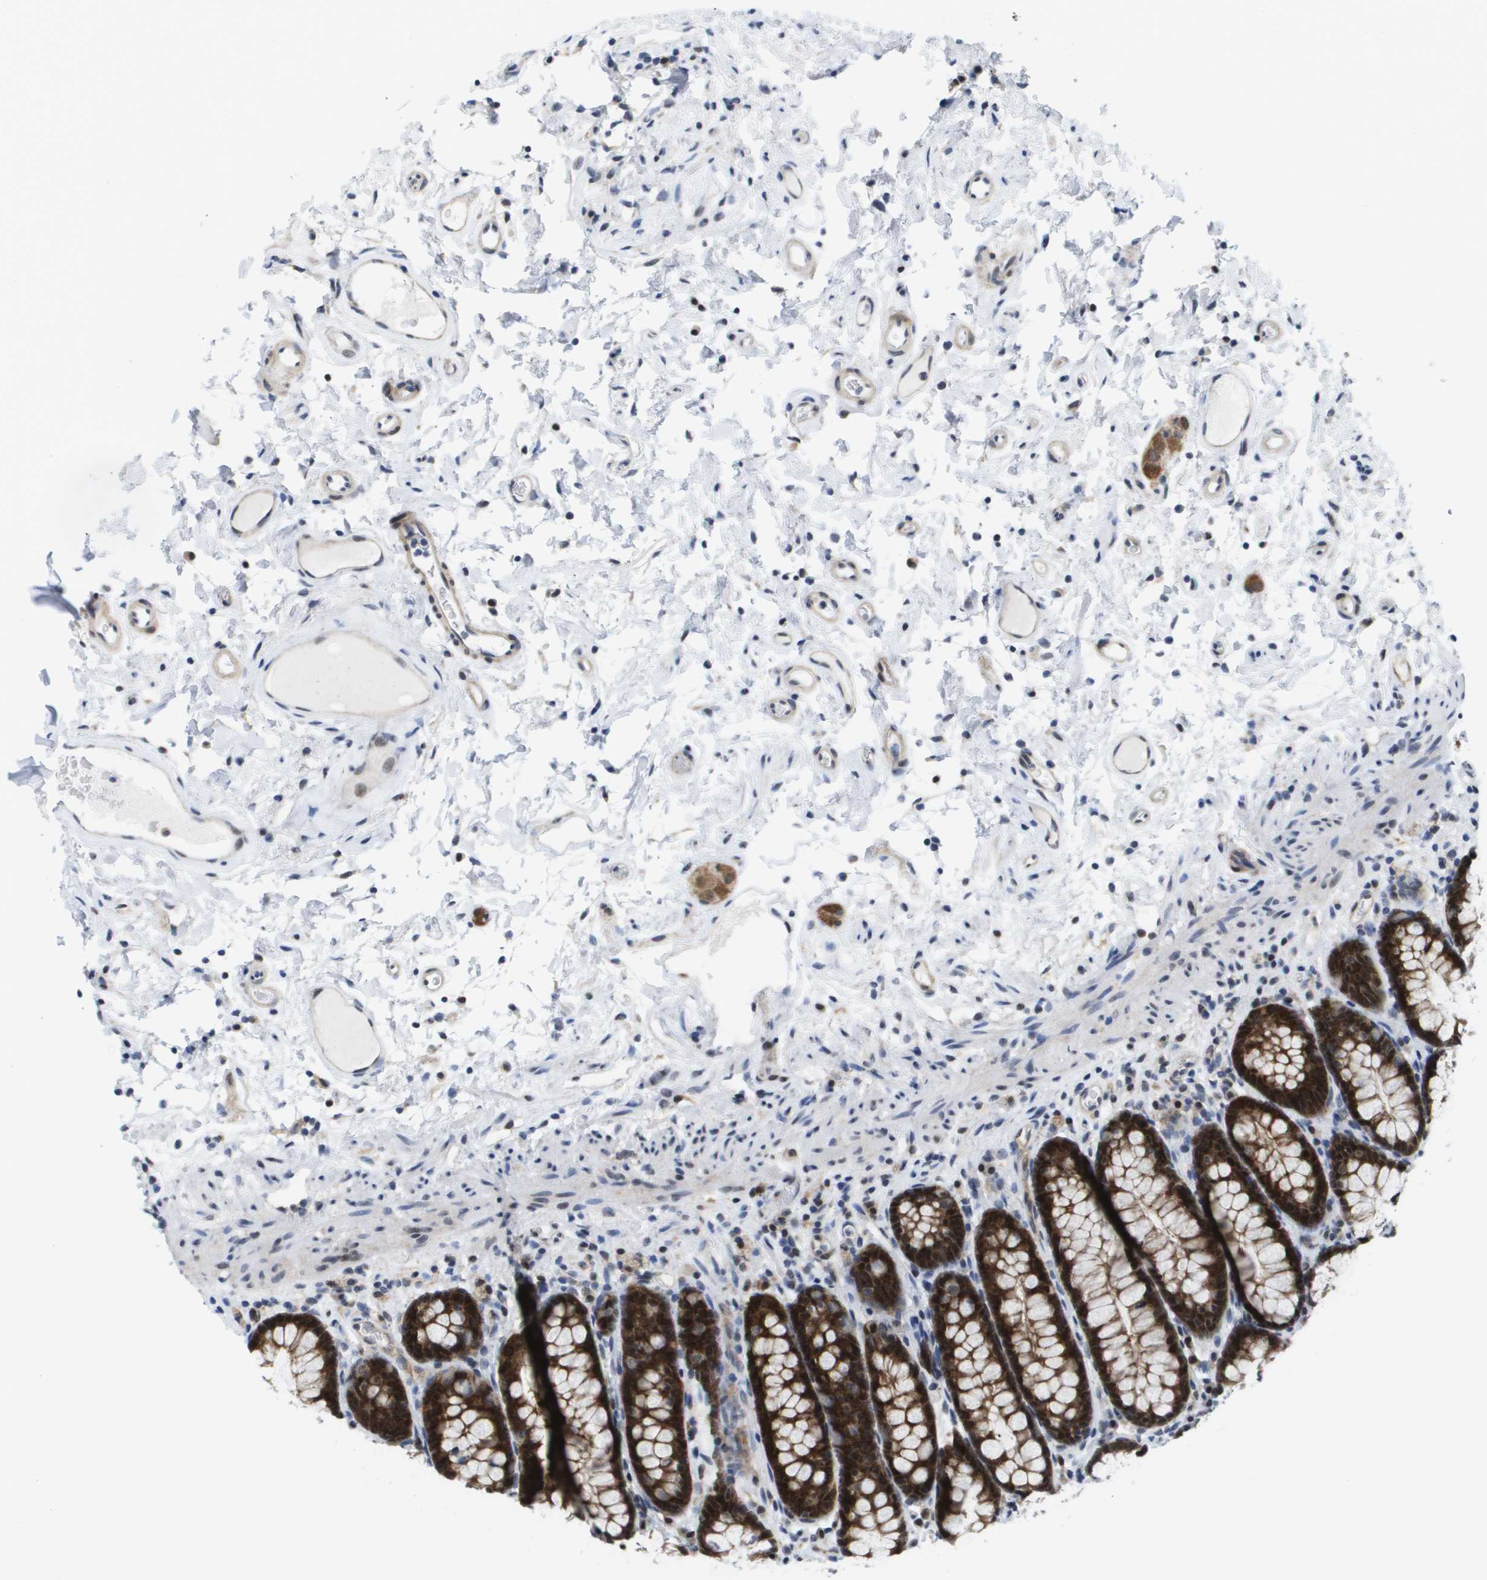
{"staining": {"intensity": "strong", "quantity": ">75%", "location": "cytoplasmic/membranous,nuclear"}, "tissue": "rectum", "cell_type": "Glandular cells", "image_type": "normal", "snomed": [{"axis": "morphology", "description": "Normal tissue, NOS"}, {"axis": "topography", "description": "Rectum"}], "caption": "Immunohistochemical staining of unremarkable human rectum reveals >75% levels of strong cytoplasmic/membranous,nuclear protein expression in approximately >75% of glandular cells. The staining was performed using DAB (3,3'-diaminobenzidine), with brown indicating positive protein expression. Nuclei are stained blue with hematoxylin.", "gene": "FKBP4", "patient": {"sex": "male", "age": 92}}